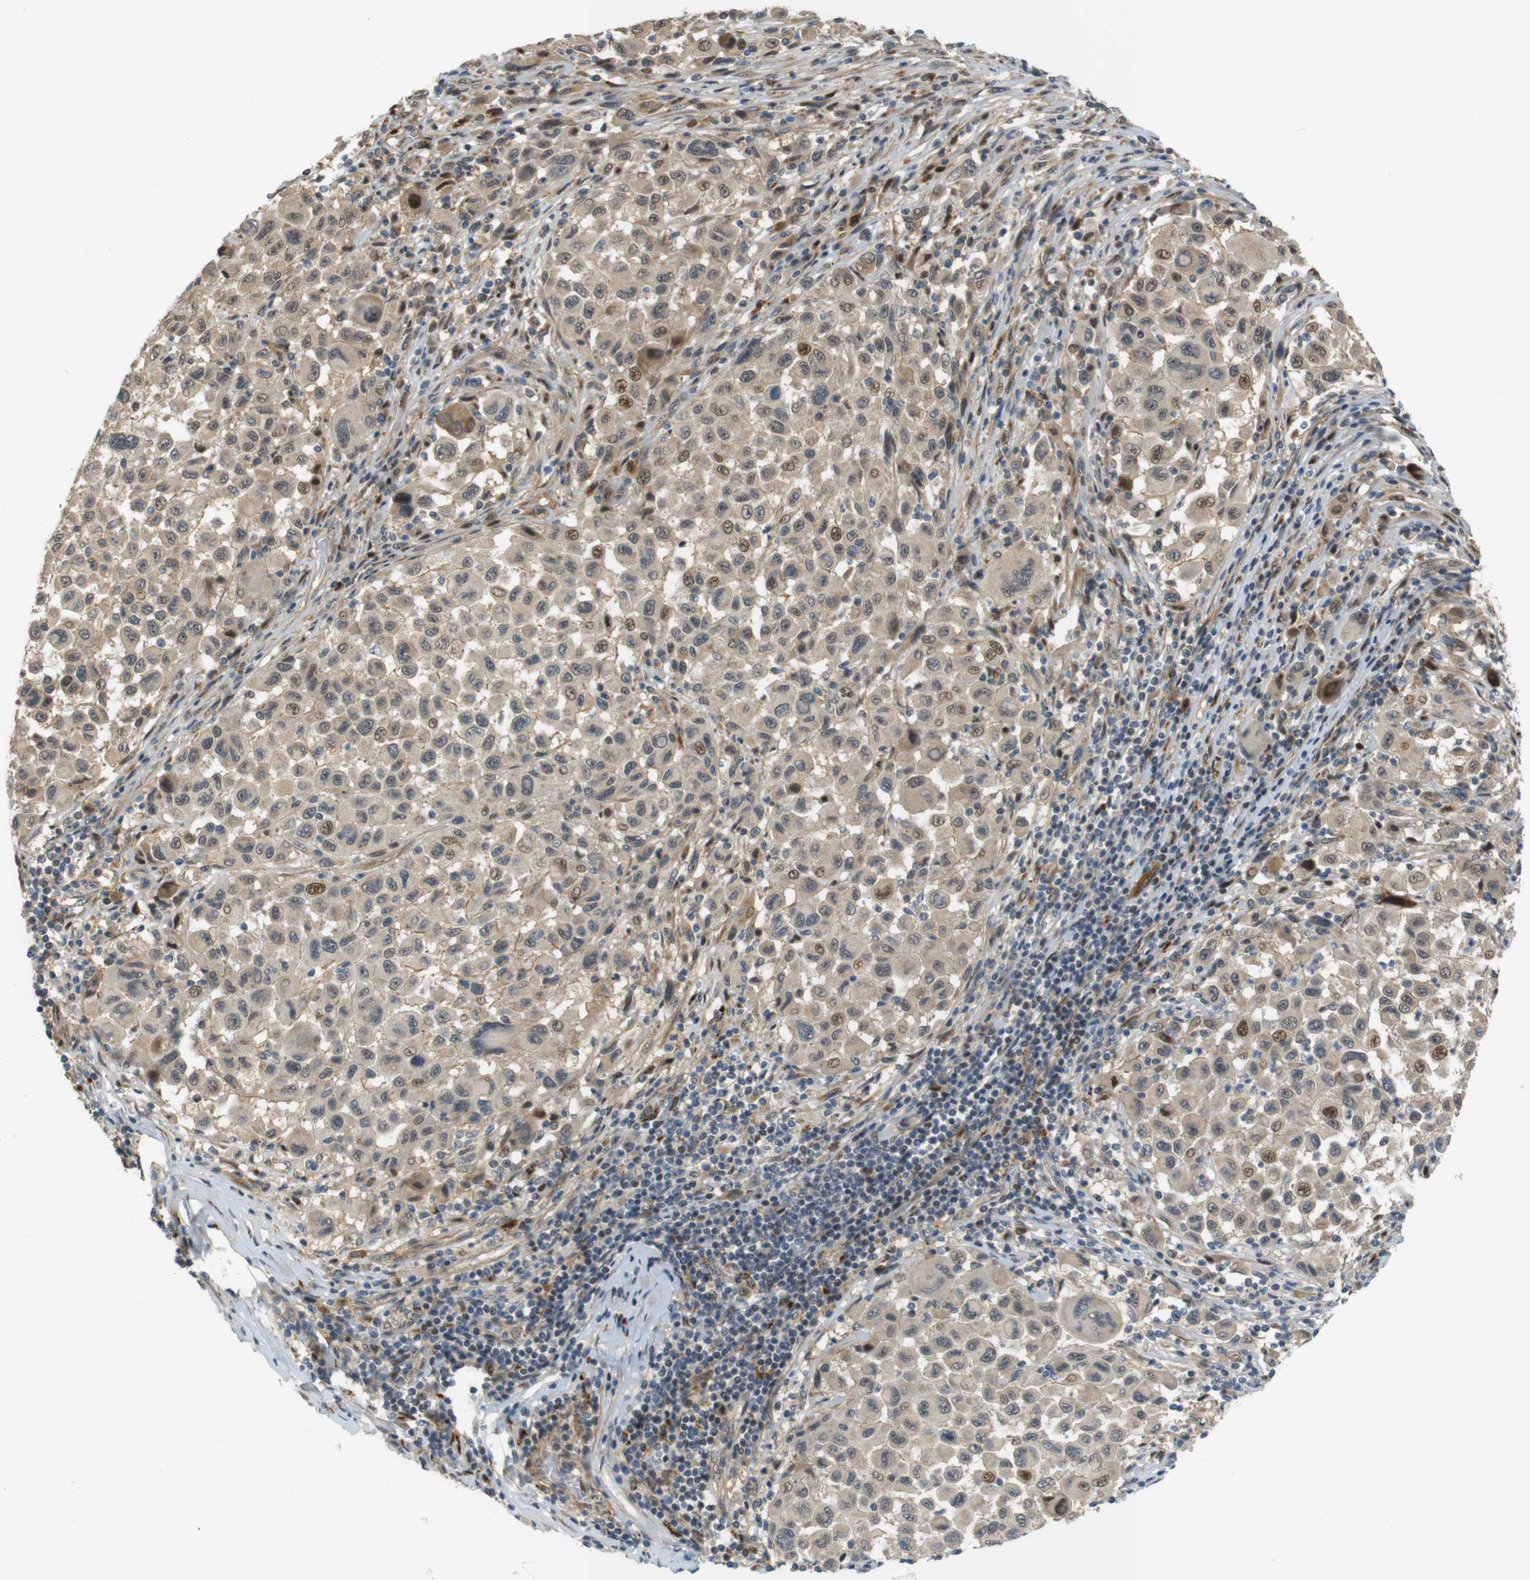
{"staining": {"intensity": "weak", "quantity": ">75%", "location": "cytoplasmic/membranous,nuclear"}, "tissue": "melanoma", "cell_type": "Tumor cells", "image_type": "cancer", "snomed": [{"axis": "morphology", "description": "Malignant melanoma, Metastatic site"}, {"axis": "topography", "description": "Lymph node"}], "caption": "Approximately >75% of tumor cells in human malignant melanoma (metastatic site) demonstrate weak cytoplasmic/membranous and nuclear protein staining as visualized by brown immunohistochemical staining.", "gene": "TSPAN9", "patient": {"sex": "male", "age": 61}}